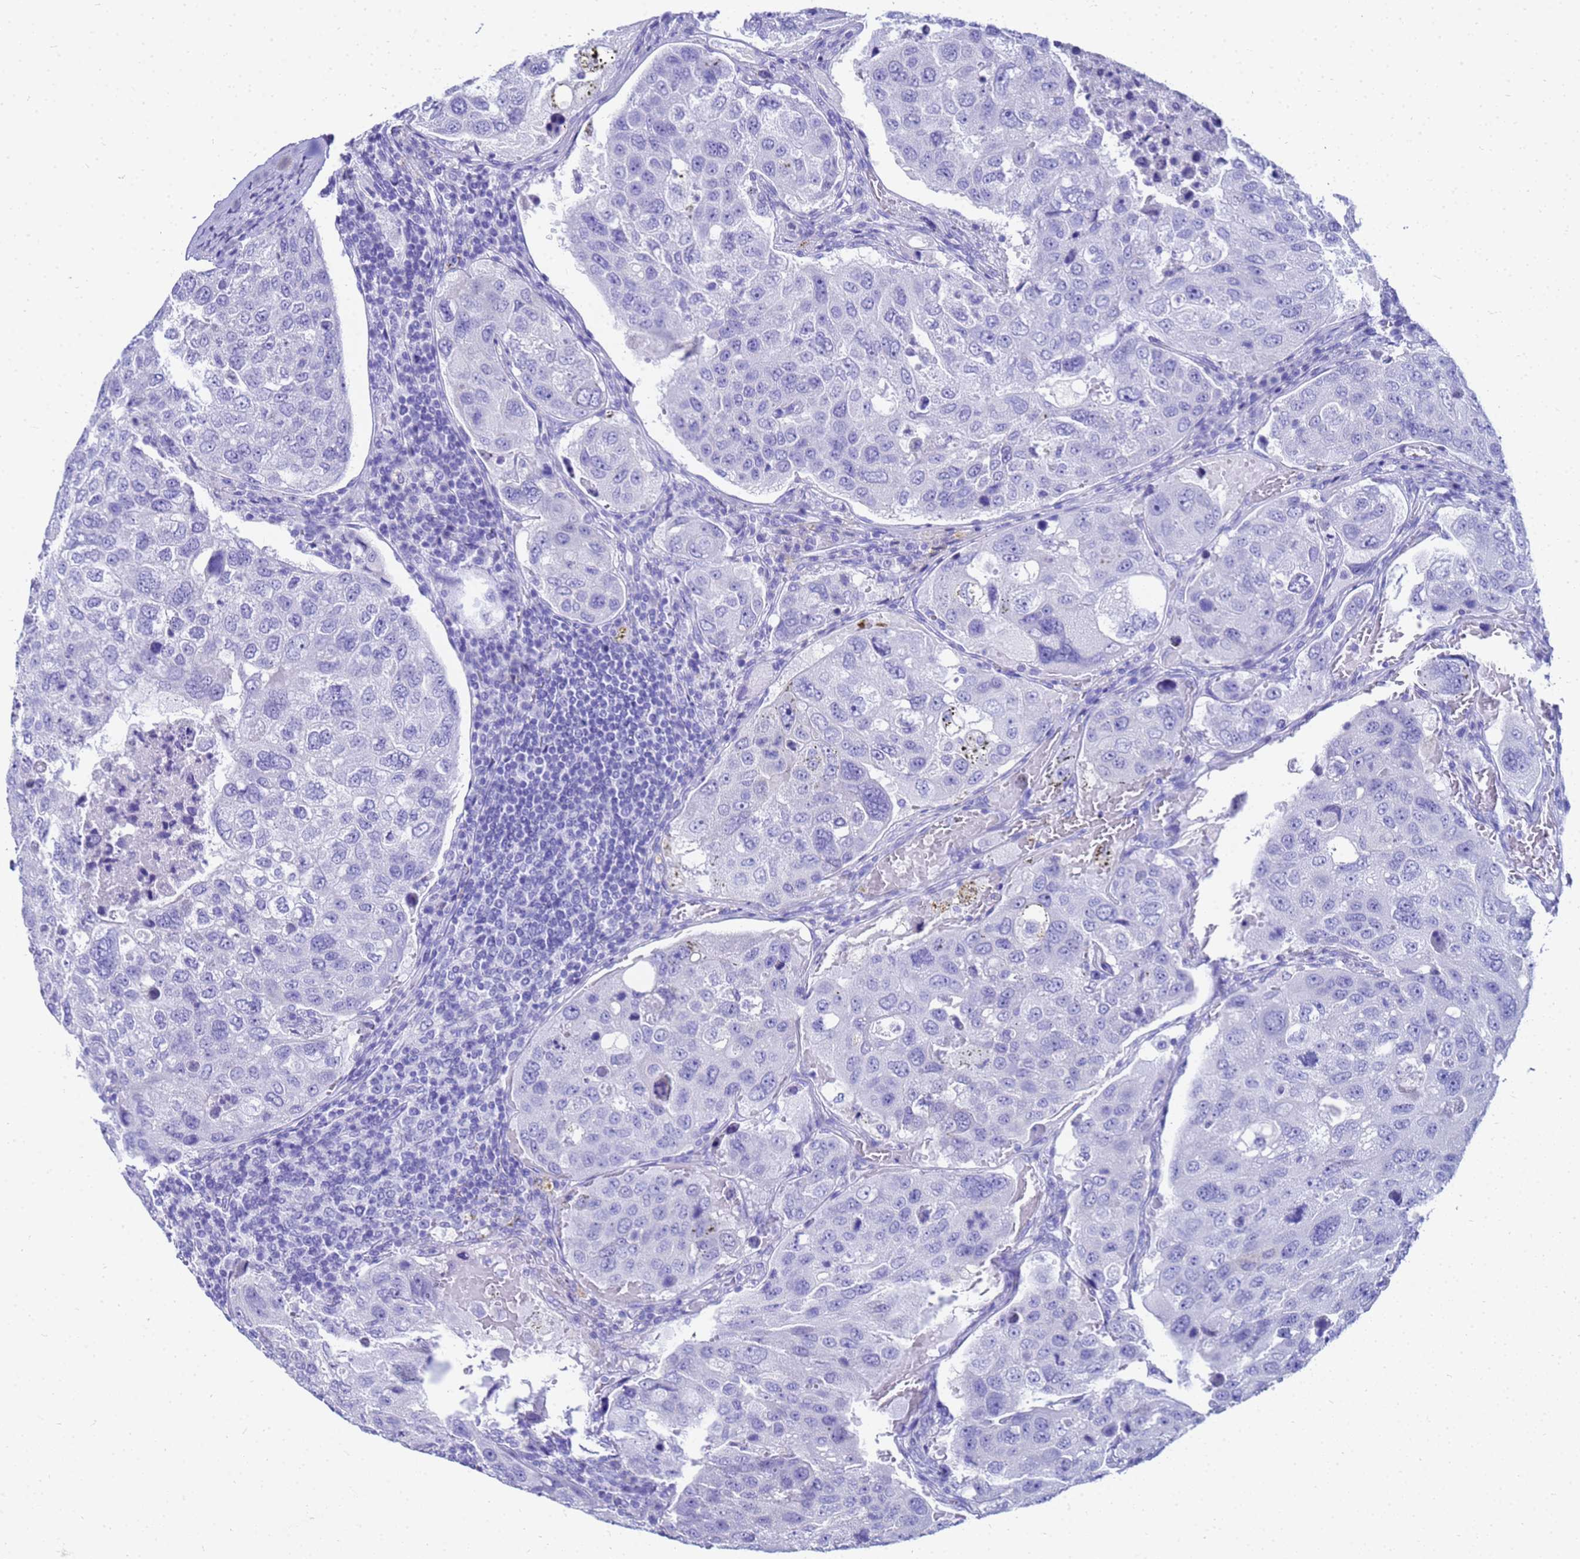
{"staining": {"intensity": "negative", "quantity": "none", "location": "none"}, "tissue": "urothelial cancer", "cell_type": "Tumor cells", "image_type": "cancer", "snomed": [{"axis": "morphology", "description": "Urothelial carcinoma, High grade"}, {"axis": "topography", "description": "Lymph node"}, {"axis": "topography", "description": "Urinary bladder"}], "caption": "DAB immunohistochemical staining of high-grade urothelial carcinoma demonstrates no significant staining in tumor cells.", "gene": "CKB", "patient": {"sex": "male", "age": 51}}